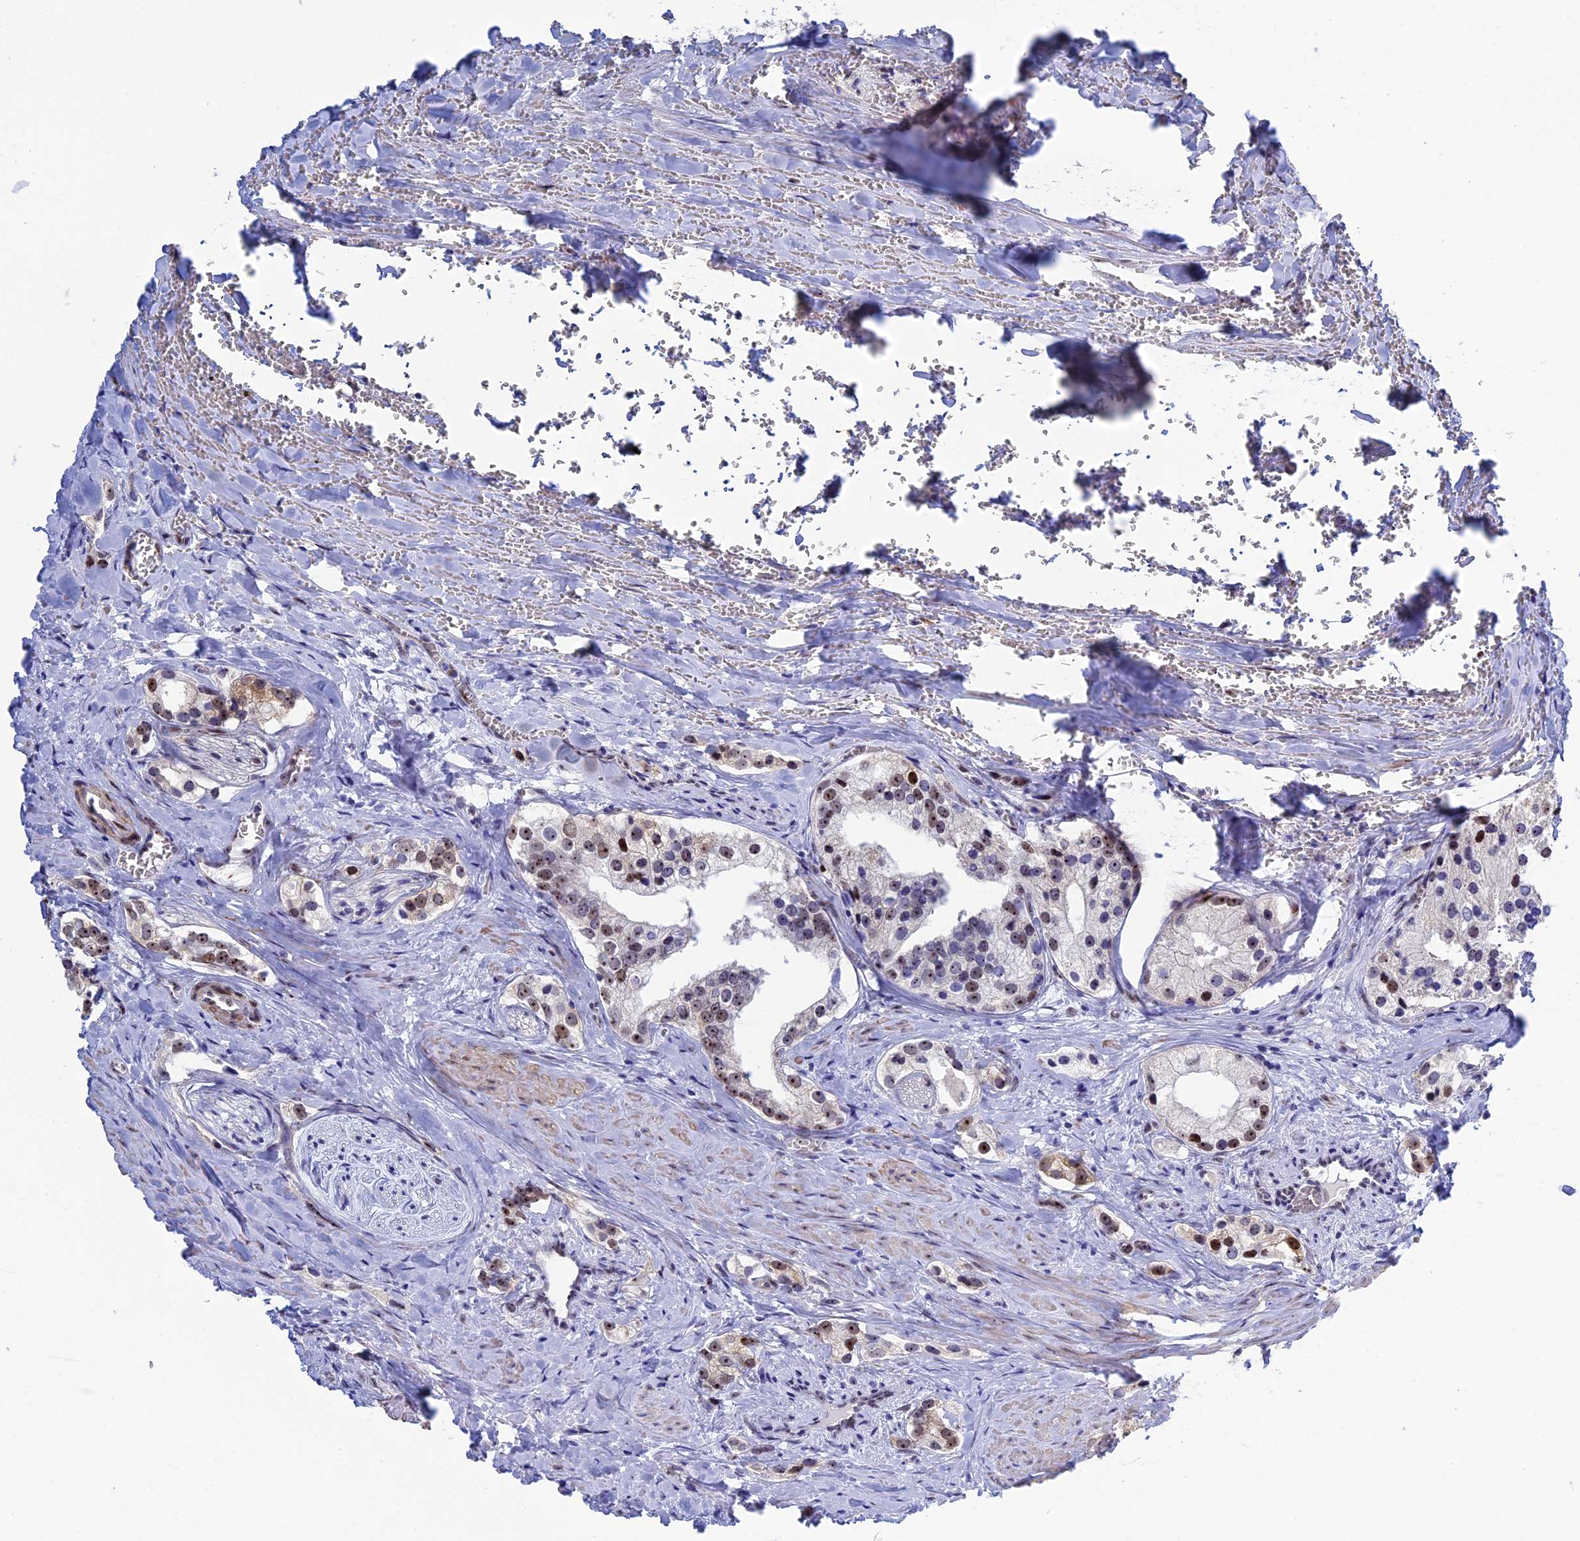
{"staining": {"intensity": "moderate", "quantity": ">75%", "location": "nuclear"}, "tissue": "prostate cancer", "cell_type": "Tumor cells", "image_type": "cancer", "snomed": [{"axis": "morphology", "description": "Adenocarcinoma, High grade"}, {"axis": "topography", "description": "Prostate"}], "caption": "Immunohistochemical staining of adenocarcinoma (high-grade) (prostate) reveals medium levels of moderate nuclear expression in about >75% of tumor cells.", "gene": "CCDC86", "patient": {"sex": "male", "age": 66}}